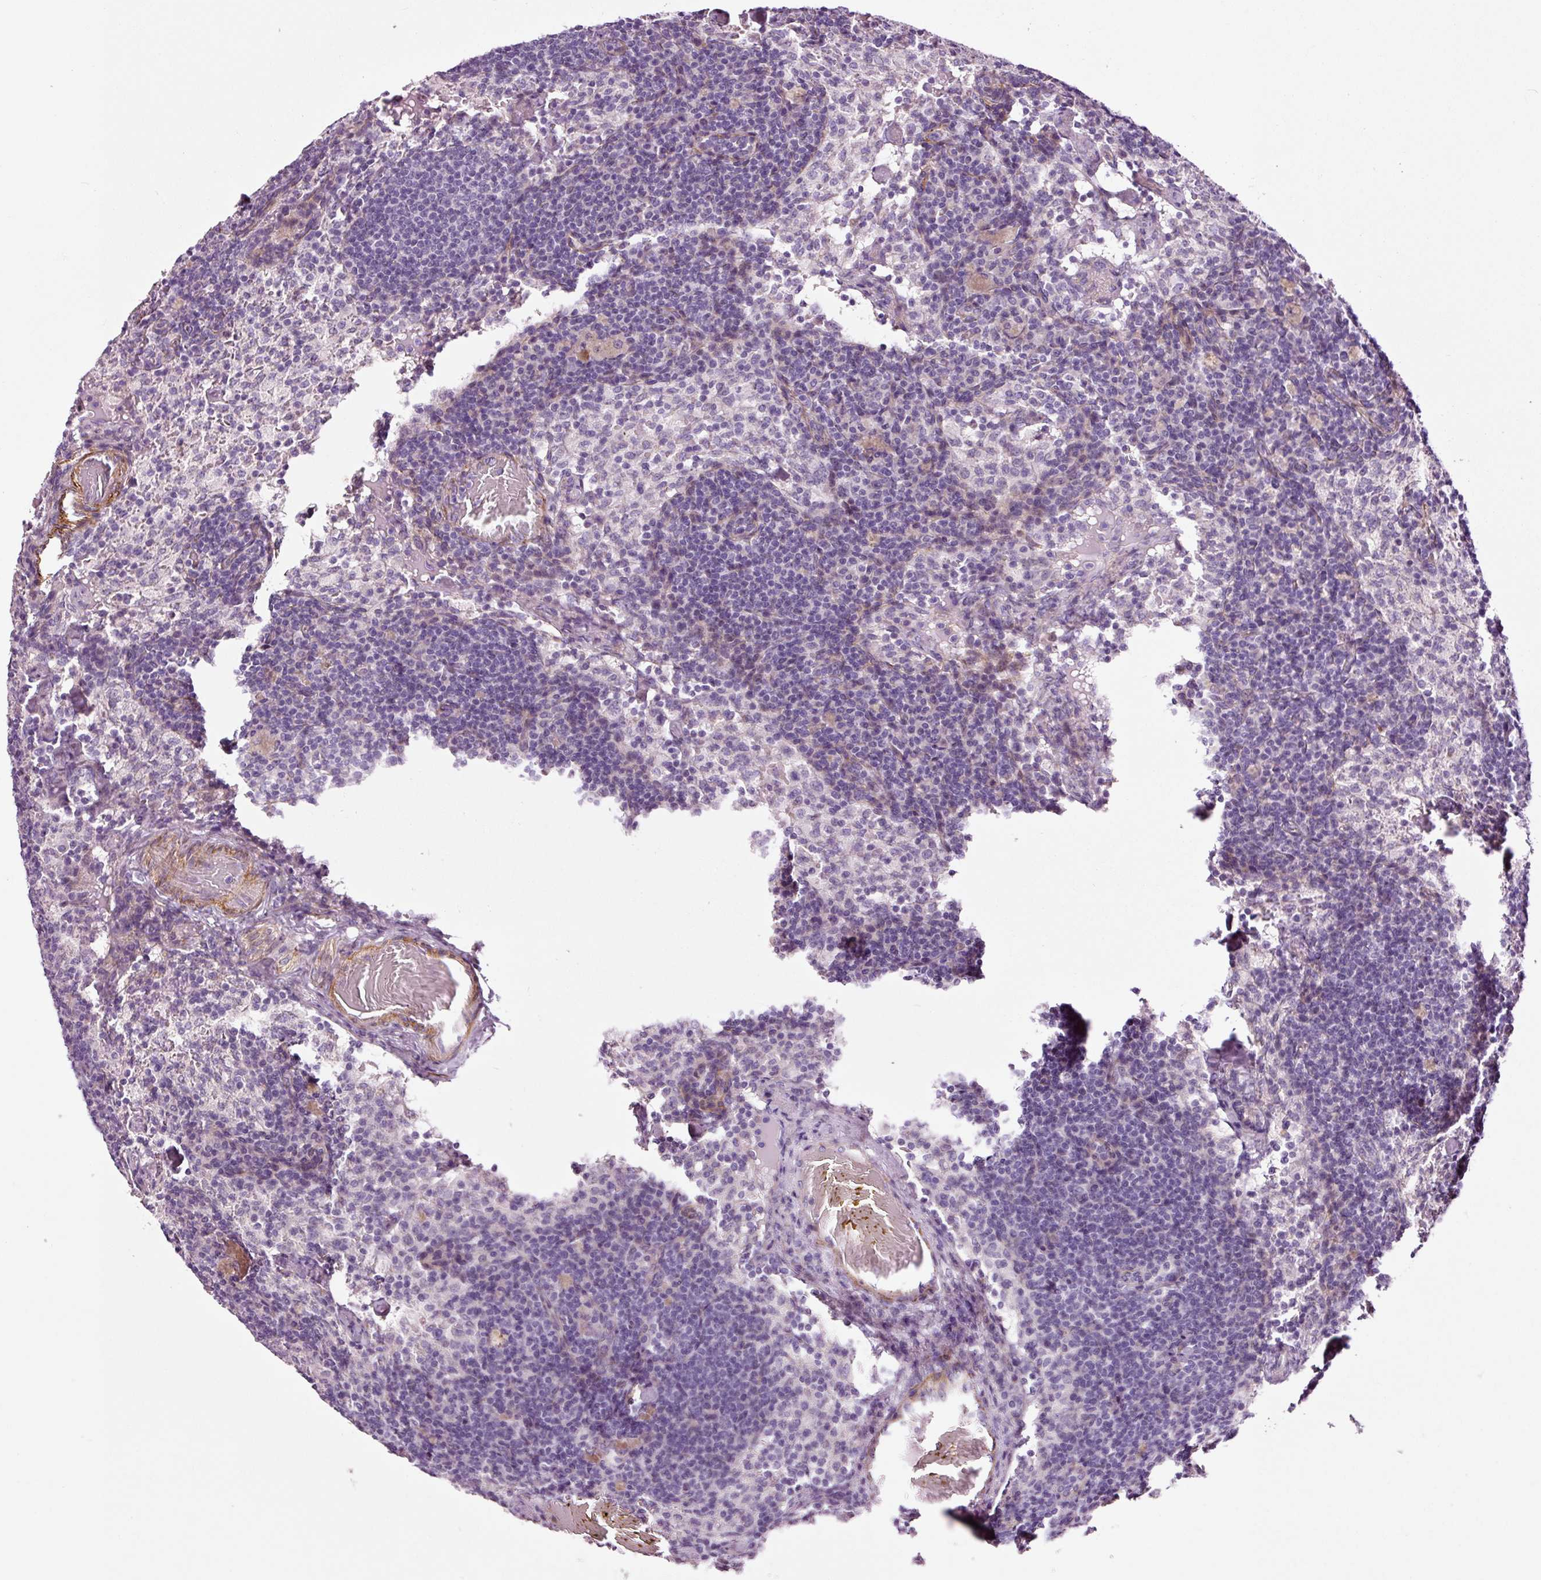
{"staining": {"intensity": "negative", "quantity": "none", "location": "none"}, "tissue": "lymph node", "cell_type": "Germinal center cells", "image_type": "normal", "snomed": [{"axis": "morphology", "description": "Normal tissue, NOS"}, {"axis": "topography", "description": "Lymph node"}], "caption": "This is an immunohistochemistry (IHC) photomicrograph of normal human lymph node. There is no staining in germinal center cells.", "gene": "ANKRD20A1", "patient": {"sex": "male", "age": 49}}